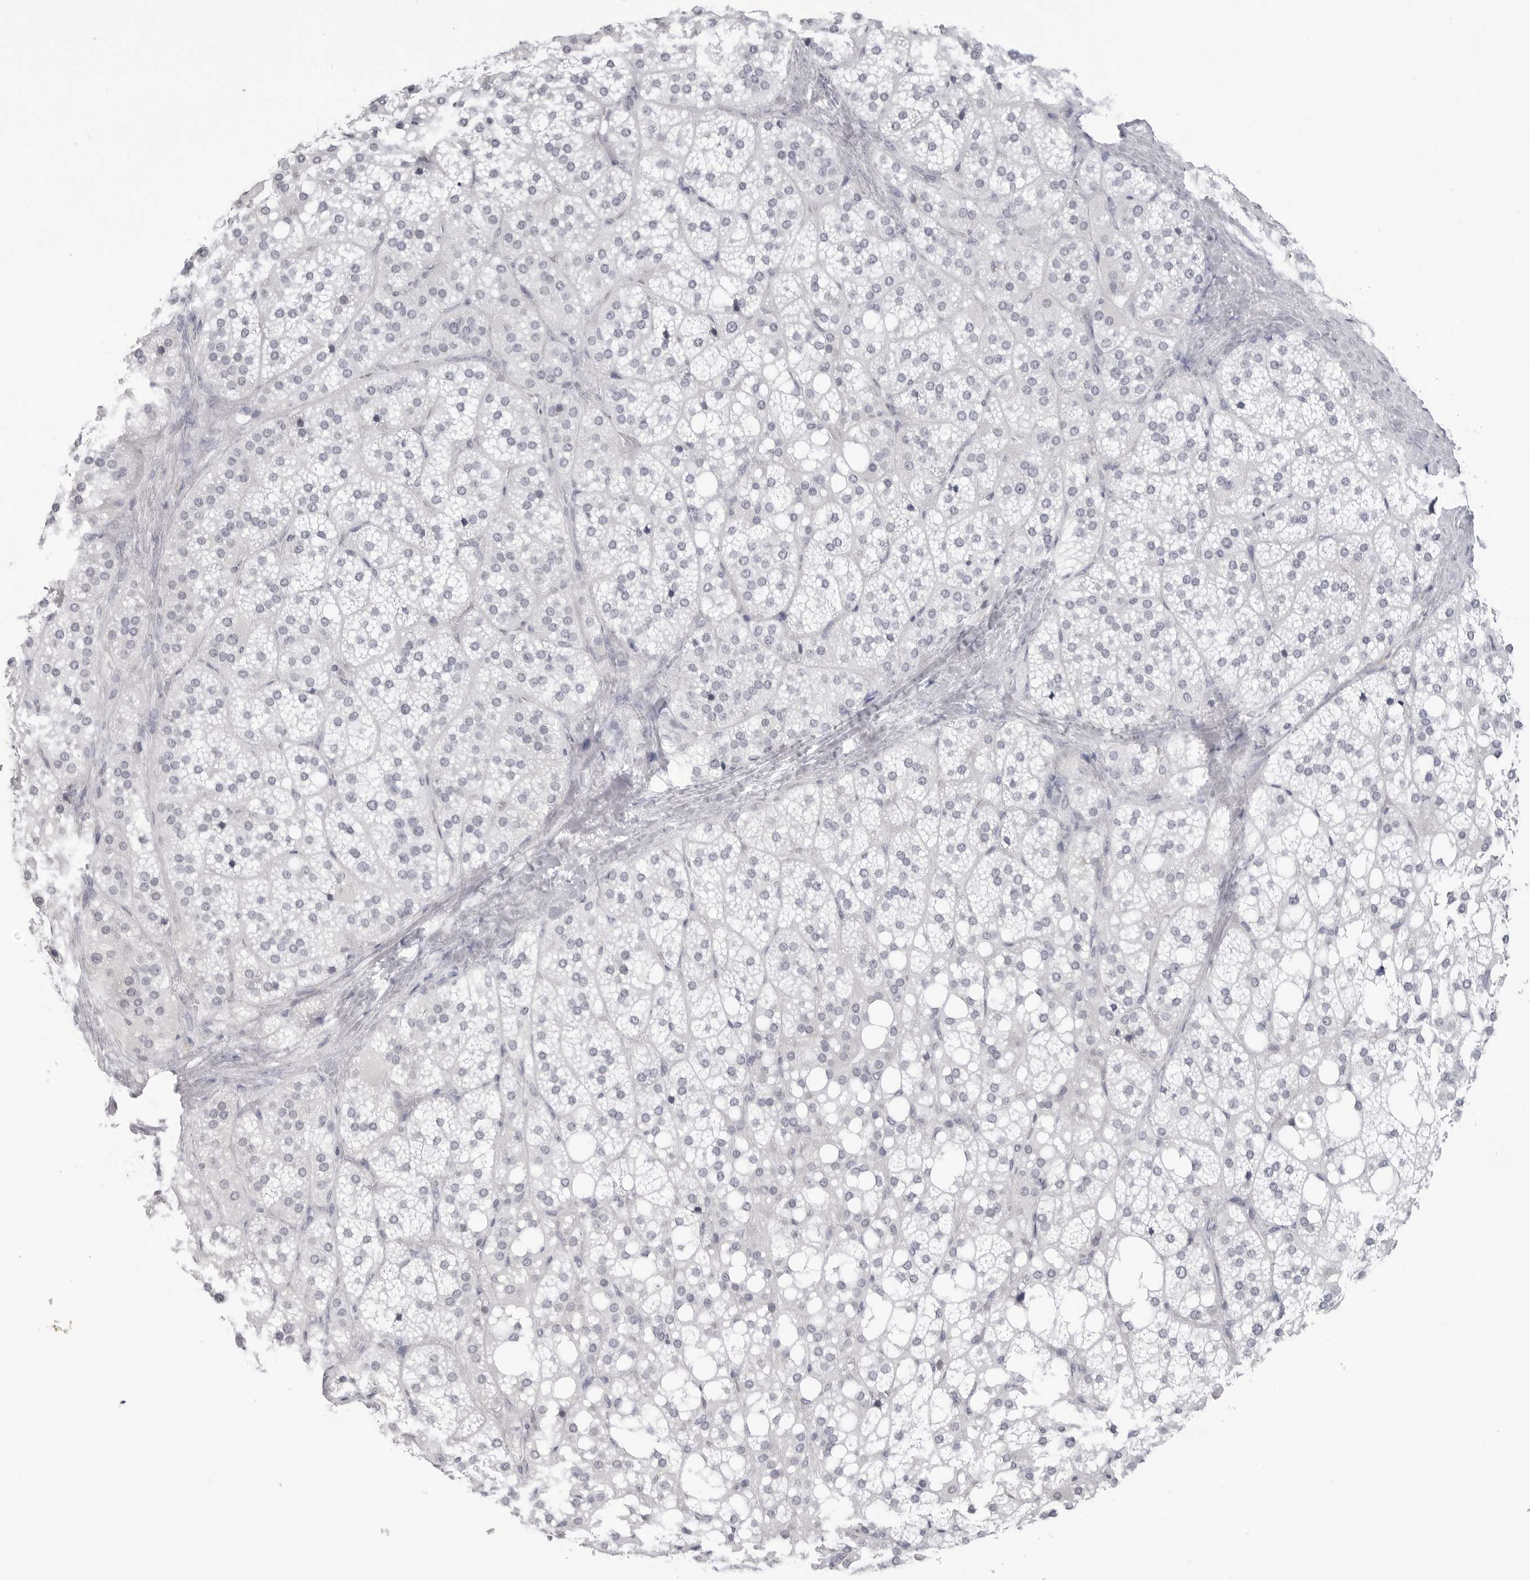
{"staining": {"intensity": "negative", "quantity": "none", "location": "none"}, "tissue": "adrenal gland", "cell_type": "Glandular cells", "image_type": "normal", "snomed": [{"axis": "morphology", "description": "Normal tissue, NOS"}, {"axis": "topography", "description": "Adrenal gland"}], "caption": "Immunohistochemistry (IHC) histopathology image of normal adrenal gland stained for a protein (brown), which shows no expression in glandular cells.", "gene": "PGA3", "patient": {"sex": "female", "age": 59}}